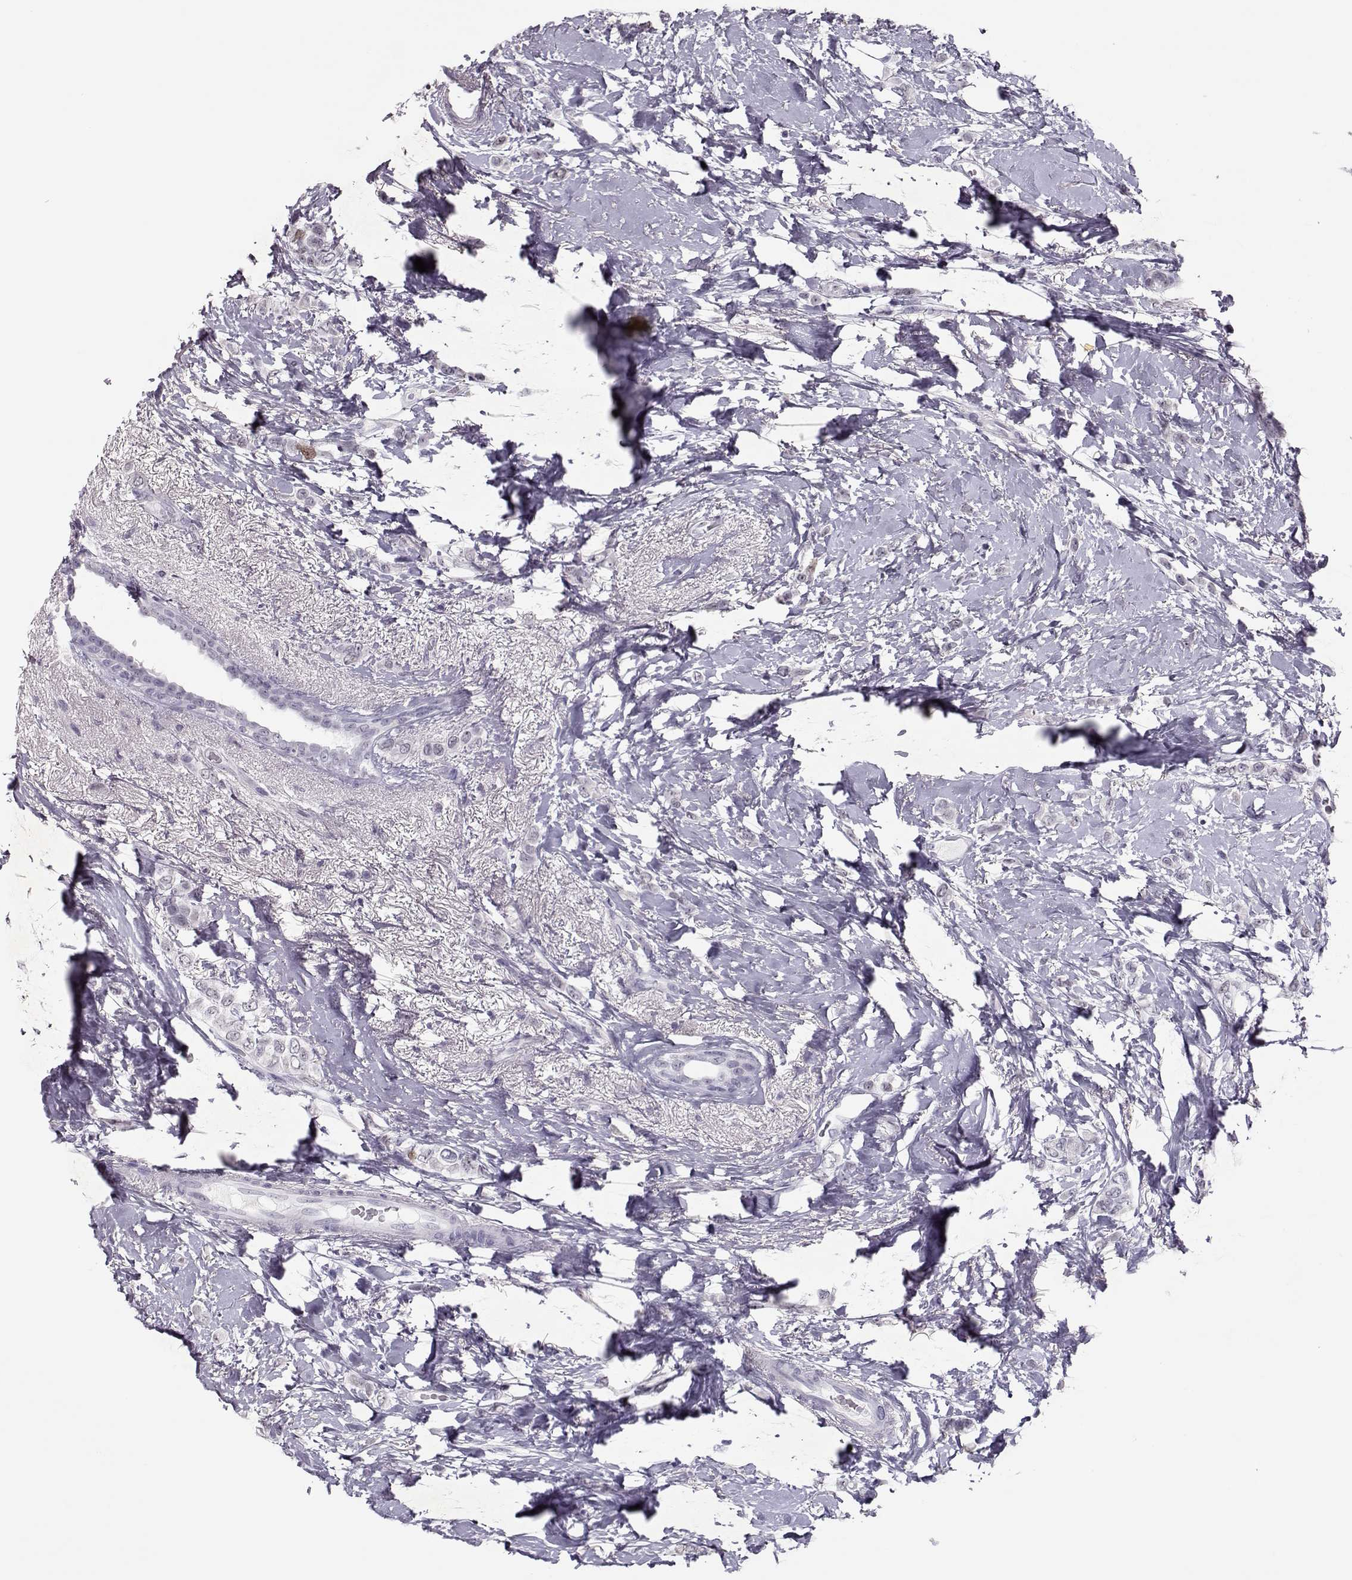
{"staining": {"intensity": "negative", "quantity": "none", "location": "none"}, "tissue": "breast cancer", "cell_type": "Tumor cells", "image_type": "cancer", "snomed": [{"axis": "morphology", "description": "Lobular carcinoma"}, {"axis": "topography", "description": "Breast"}], "caption": "A high-resolution photomicrograph shows IHC staining of lobular carcinoma (breast), which reveals no significant positivity in tumor cells.", "gene": "SGO1", "patient": {"sex": "female", "age": 66}}